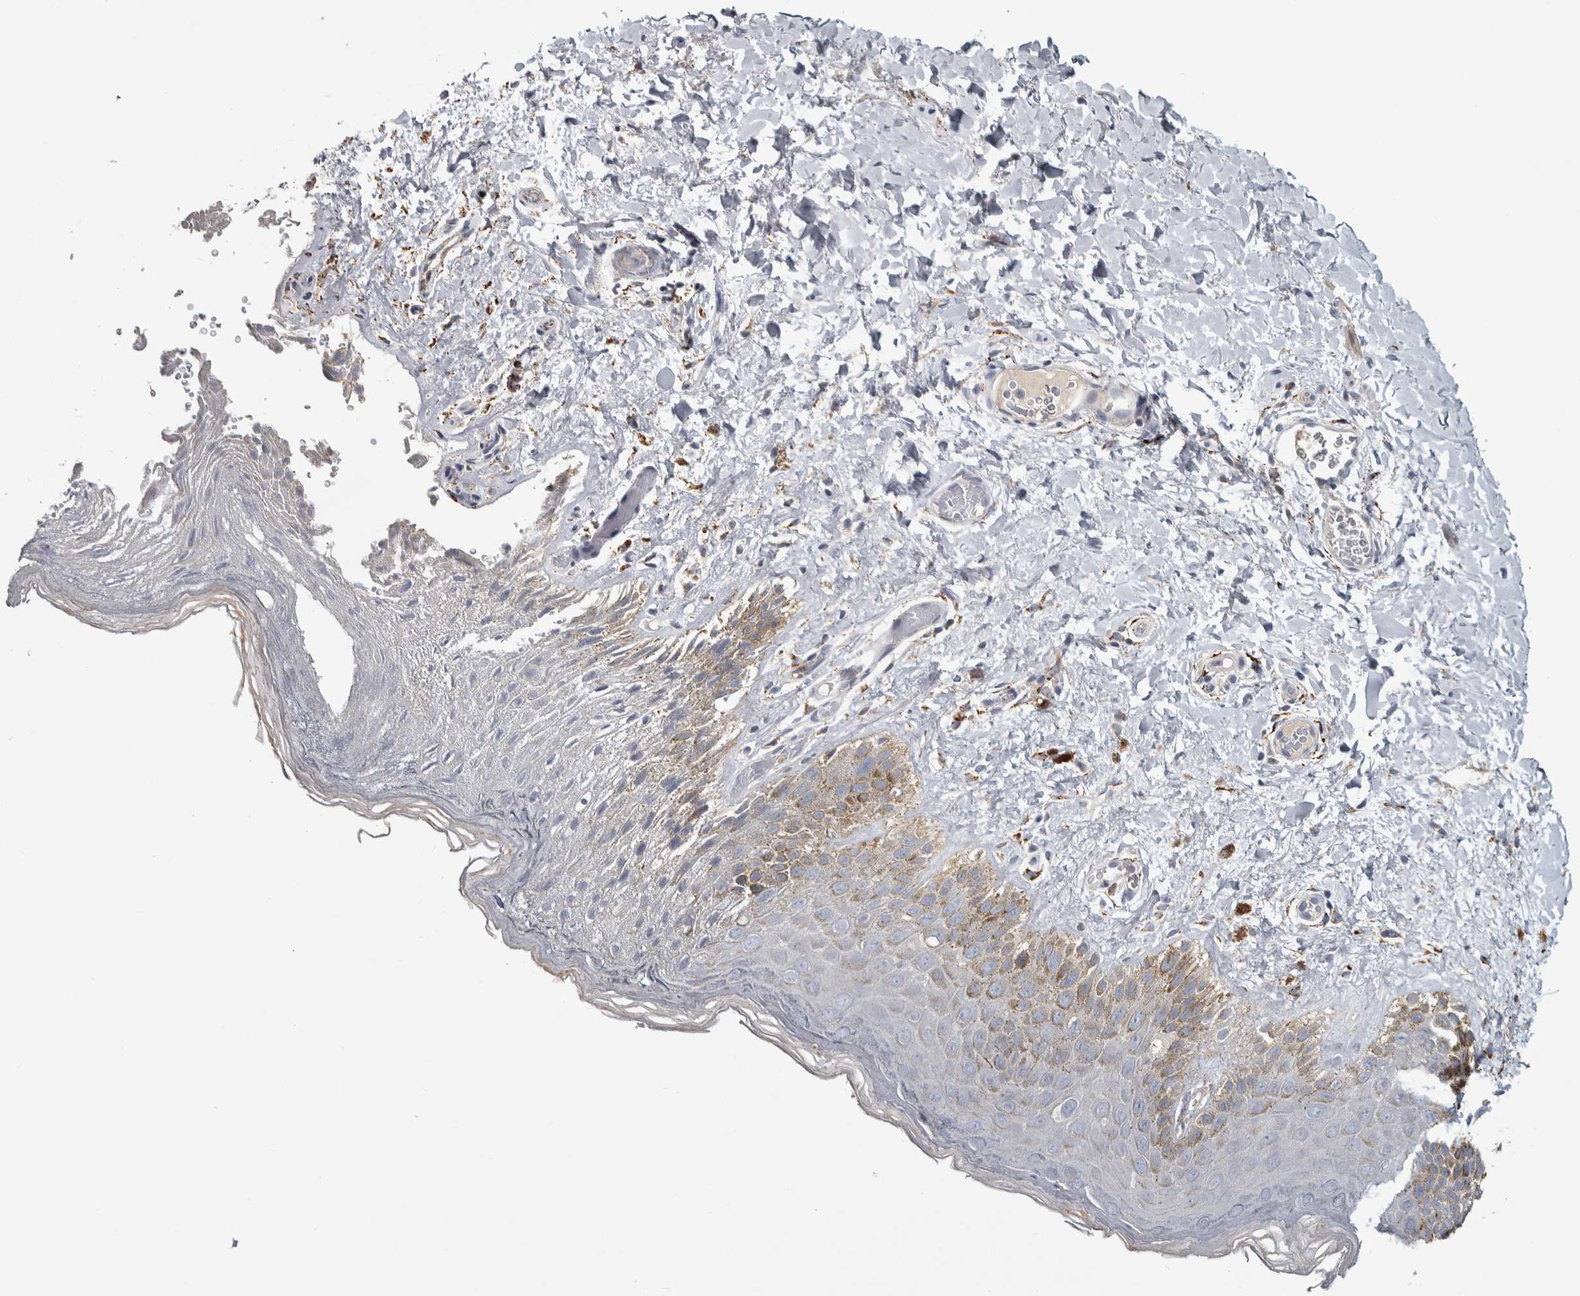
{"staining": {"intensity": "moderate", "quantity": "<25%", "location": "cytoplasmic/membranous"}, "tissue": "skin", "cell_type": "Epidermal cells", "image_type": "normal", "snomed": [{"axis": "morphology", "description": "Normal tissue, NOS"}, {"axis": "topography", "description": "Anal"}], "caption": "Protein expression by immunohistochemistry demonstrates moderate cytoplasmic/membranous positivity in about <25% of epidermal cells in normal skin.", "gene": "FAM78A", "patient": {"sex": "male", "age": 44}}